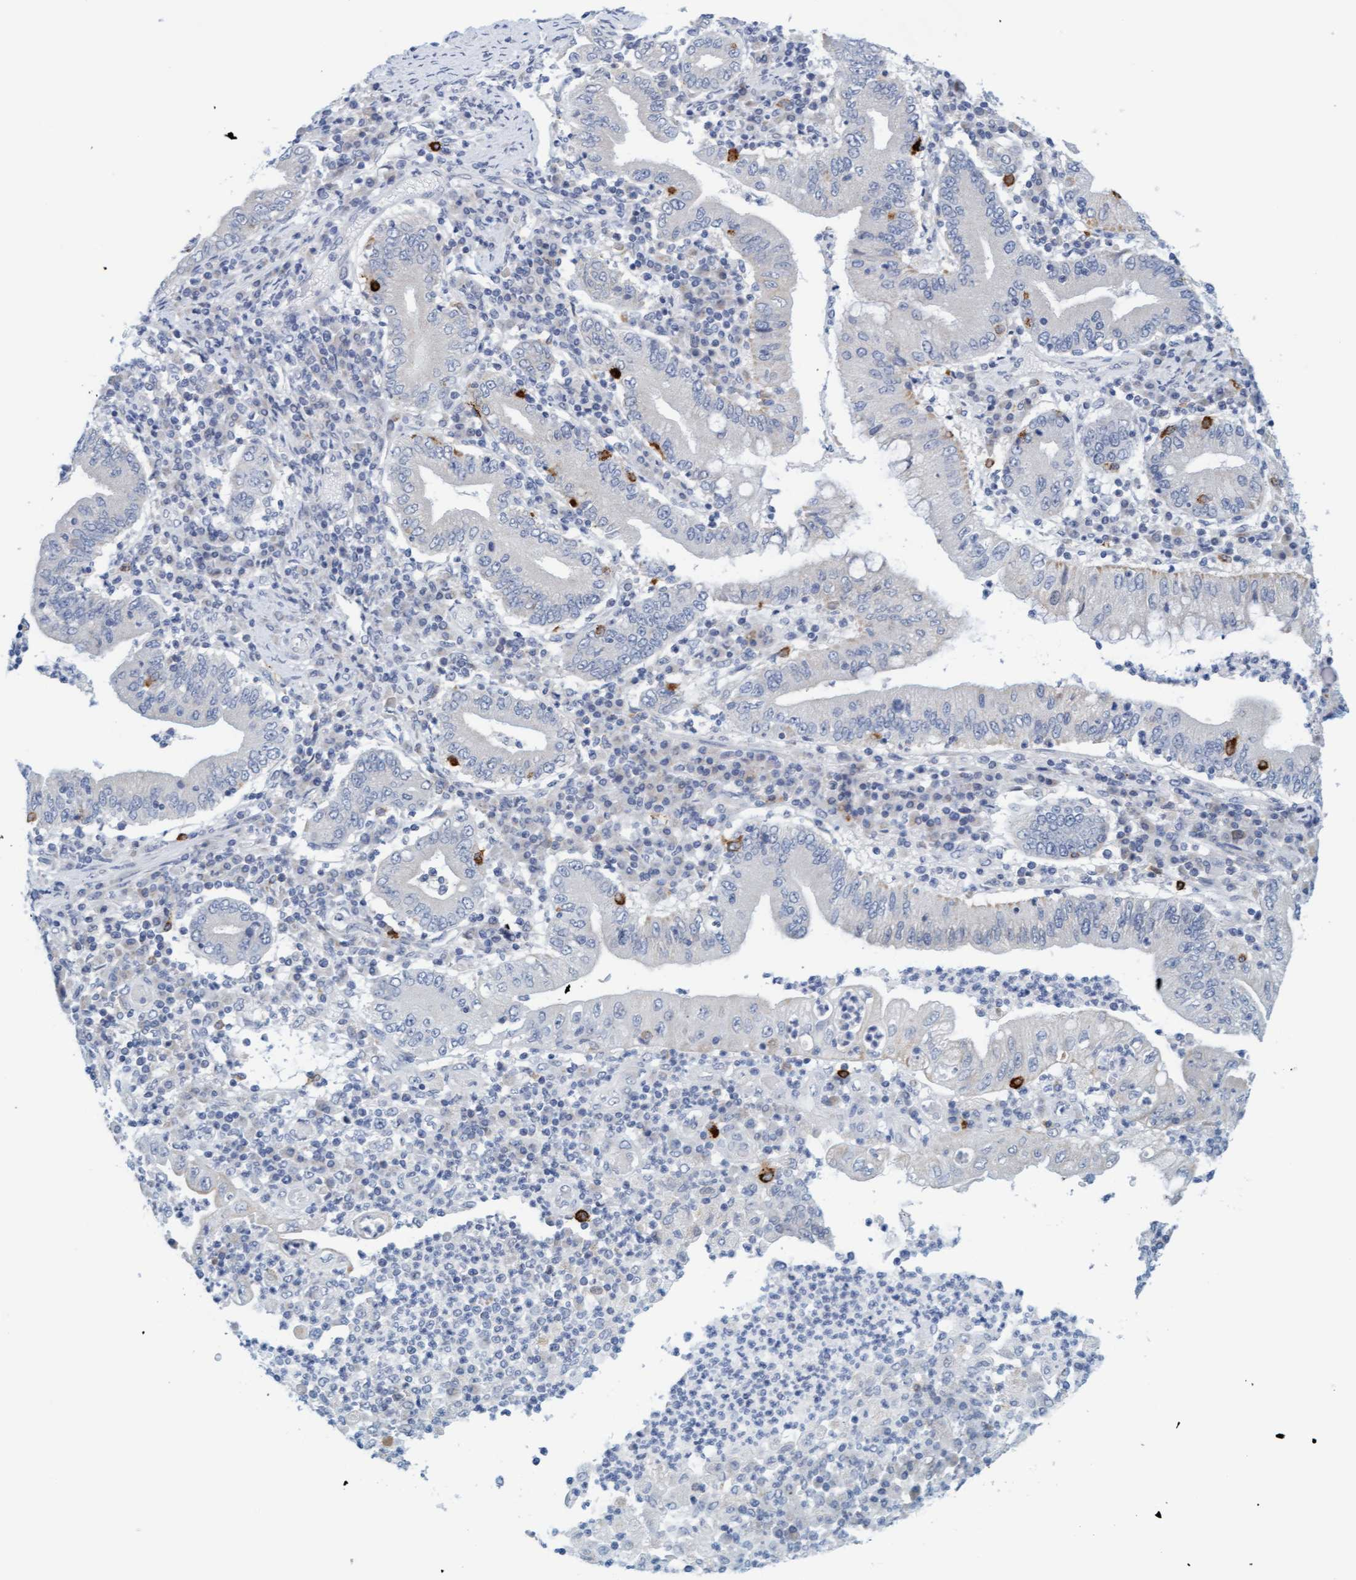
{"staining": {"intensity": "negative", "quantity": "none", "location": "none"}, "tissue": "stomach cancer", "cell_type": "Tumor cells", "image_type": "cancer", "snomed": [{"axis": "morphology", "description": "Normal tissue, NOS"}, {"axis": "morphology", "description": "Adenocarcinoma, NOS"}, {"axis": "topography", "description": "Esophagus"}, {"axis": "topography", "description": "Stomach, upper"}, {"axis": "topography", "description": "Peripheral nerve tissue"}], "caption": "IHC of human stomach adenocarcinoma displays no positivity in tumor cells.", "gene": "CPA3", "patient": {"sex": "male", "age": 62}}